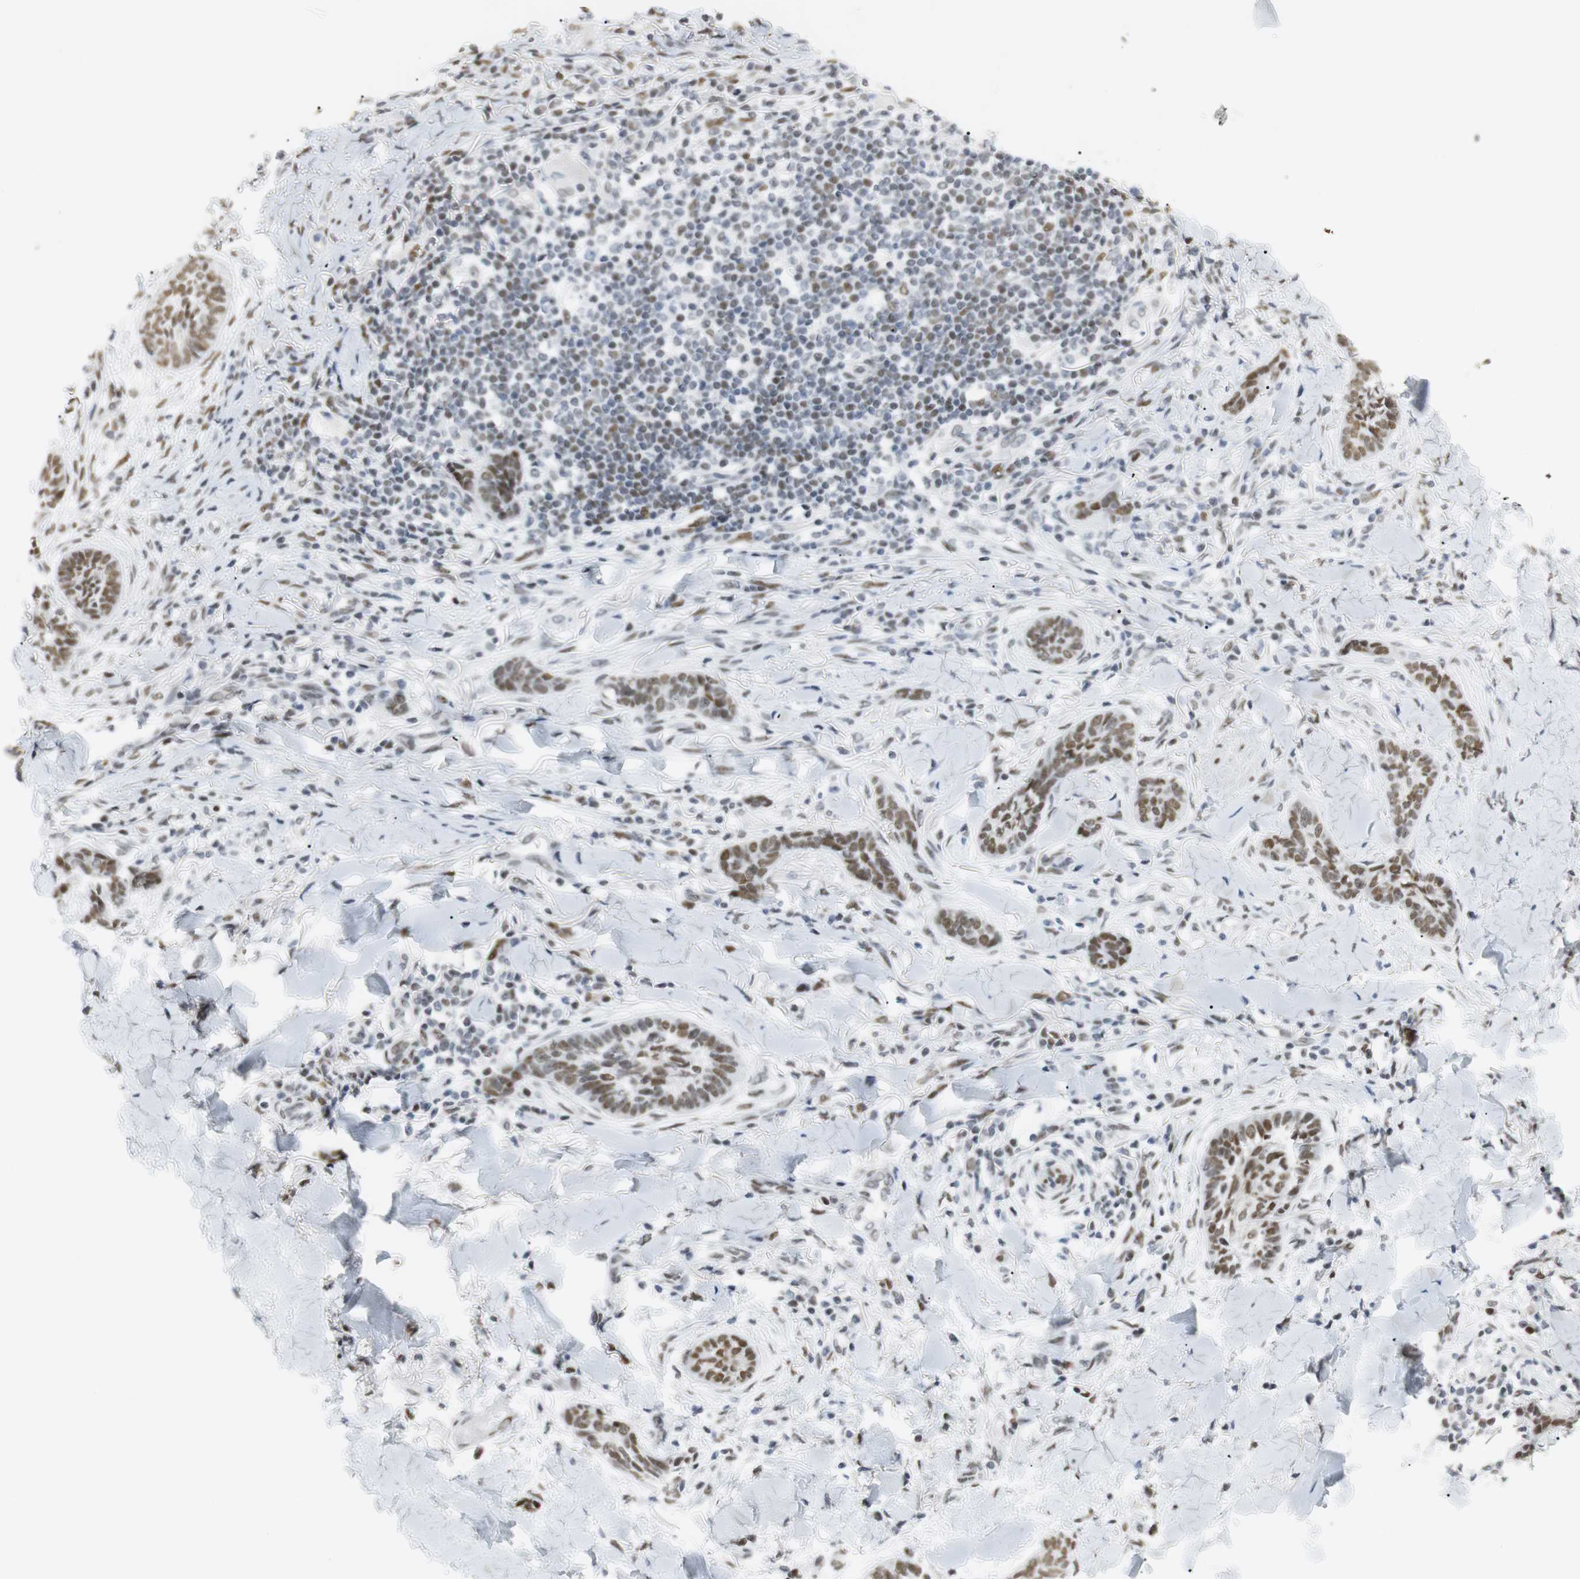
{"staining": {"intensity": "moderate", "quantity": ">75%", "location": "nuclear"}, "tissue": "skin cancer", "cell_type": "Tumor cells", "image_type": "cancer", "snomed": [{"axis": "morphology", "description": "Papilloma, NOS"}, {"axis": "morphology", "description": "Basal cell carcinoma"}, {"axis": "topography", "description": "Skin"}], "caption": "Moderate nuclear positivity for a protein is appreciated in approximately >75% of tumor cells of skin papilloma using IHC.", "gene": "BMI1", "patient": {"sex": "male", "age": 87}}